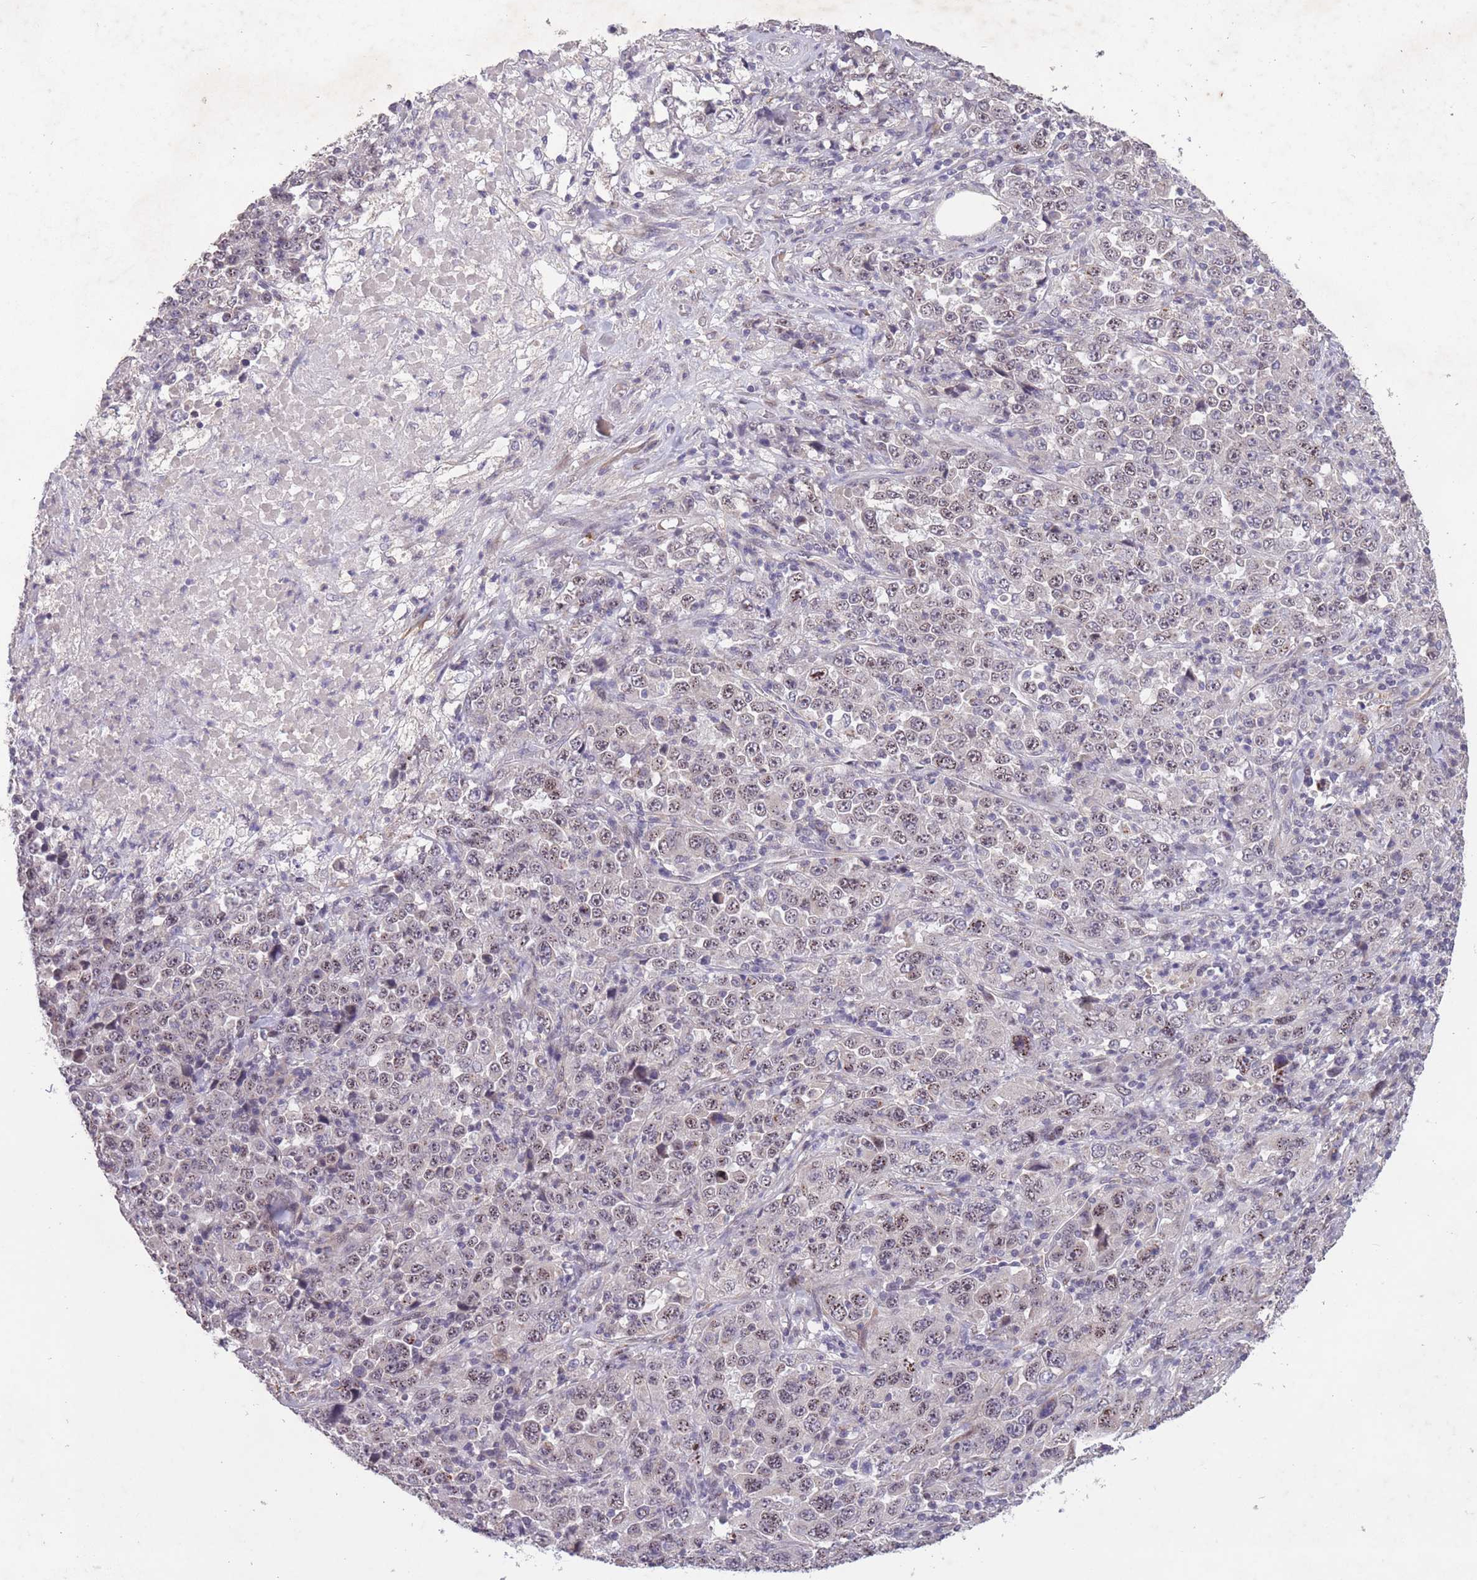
{"staining": {"intensity": "weak", "quantity": ">75%", "location": "nuclear"}, "tissue": "stomach cancer", "cell_type": "Tumor cells", "image_type": "cancer", "snomed": [{"axis": "morphology", "description": "Normal tissue, NOS"}, {"axis": "morphology", "description": "Adenocarcinoma, NOS"}, {"axis": "topography", "description": "Stomach, upper"}, {"axis": "topography", "description": "Stomach"}], "caption": "Stomach cancer (adenocarcinoma) was stained to show a protein in brown. There is low levels of weak nuclear positivity in approximately >75% of tumor cells.", "gene": "CBX6", "patient": {"sex": "male", "age": 59}}